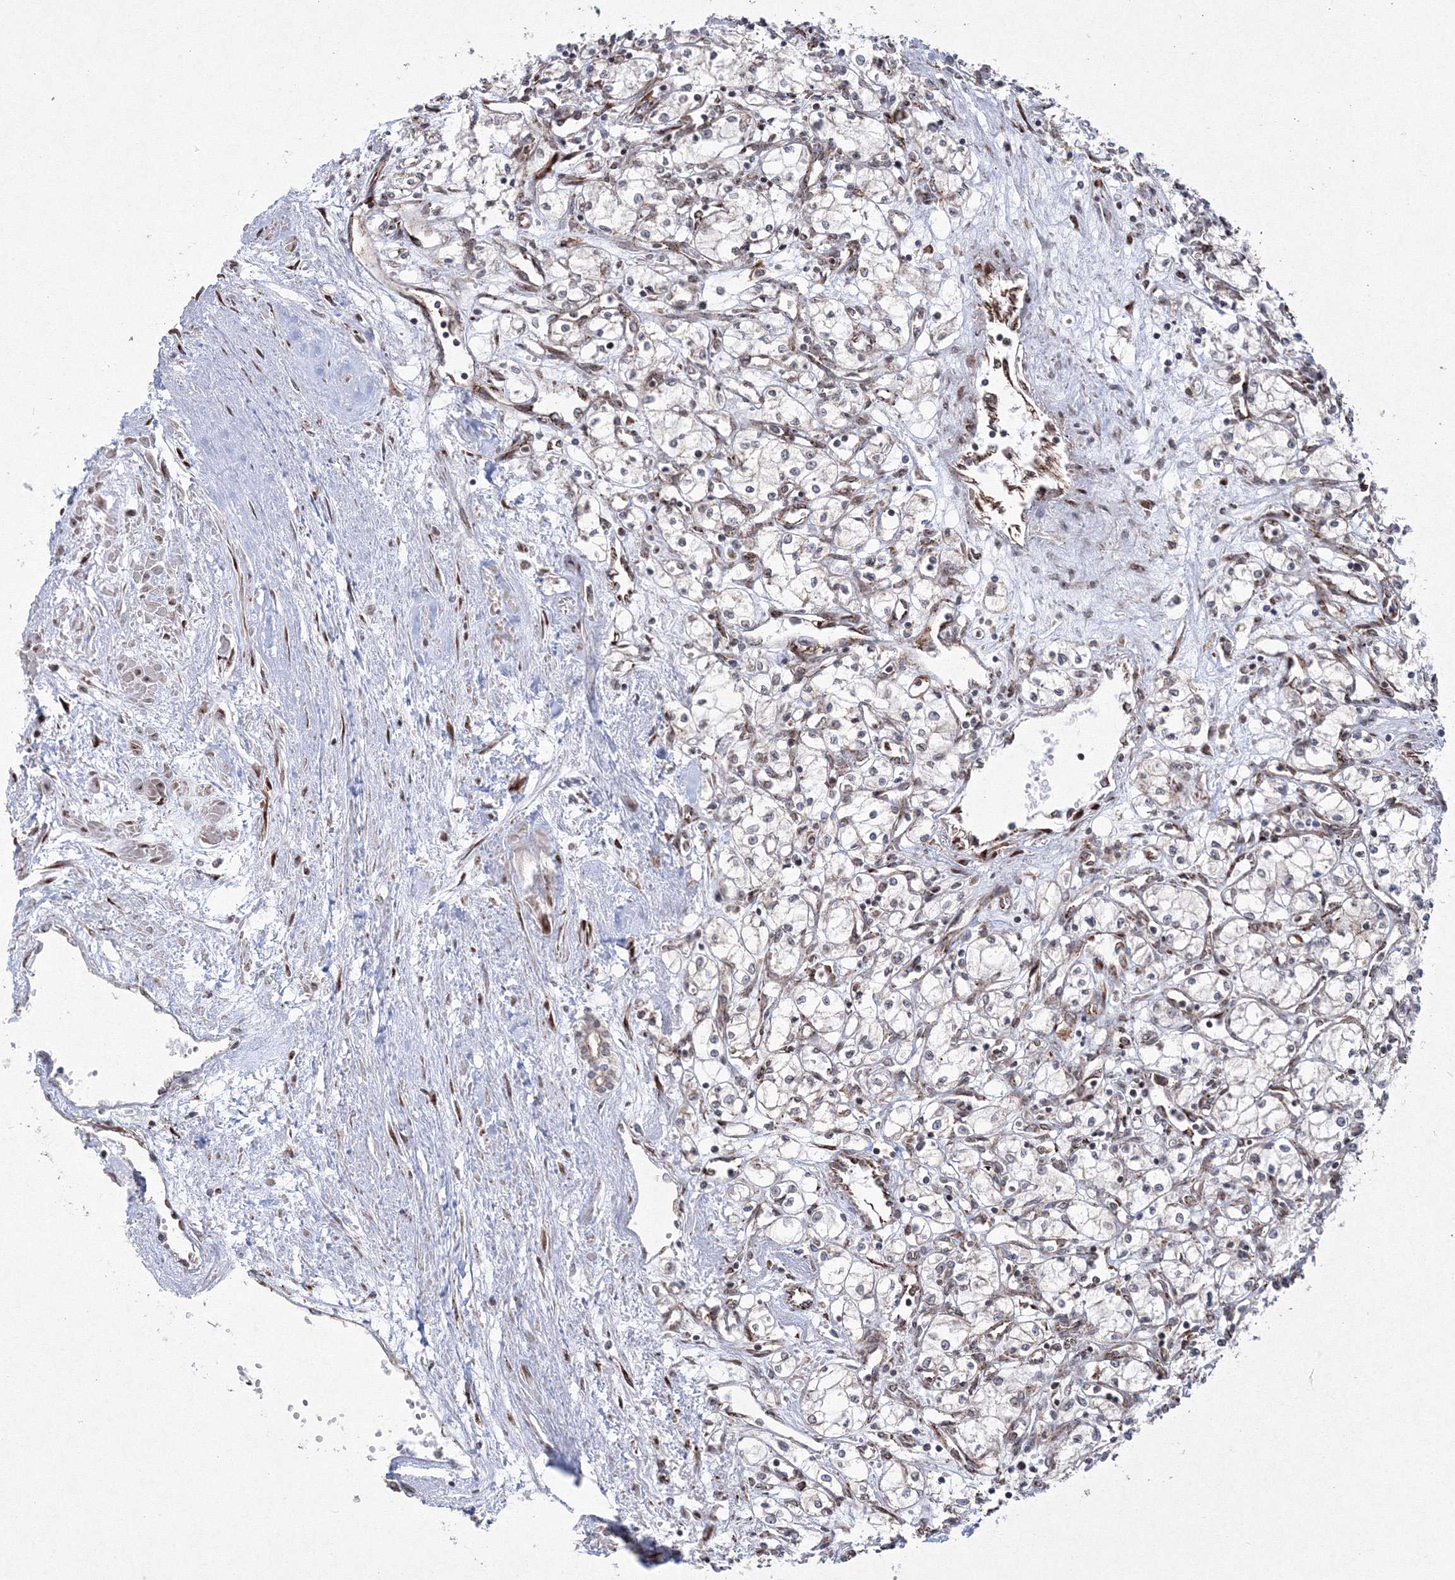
{"staining": {"intensity": "negative", "quantity": "none", "location": "none"}, "tissue": "renal cancer", "cell_type": "Tumor cells", "image_type": "cancer", "snomed": [{"axis": "morphology", "description": "Adenocarcinoma, NOS"}, {"axis": "topography", "description": "Kidney"}], "caption": "DAB immunohistochemical staining of renal cancer exhibits no significant positivity in tumor cells.", "gene": "EFCAB12", "patient": {"sex": "male", "age": 59}}